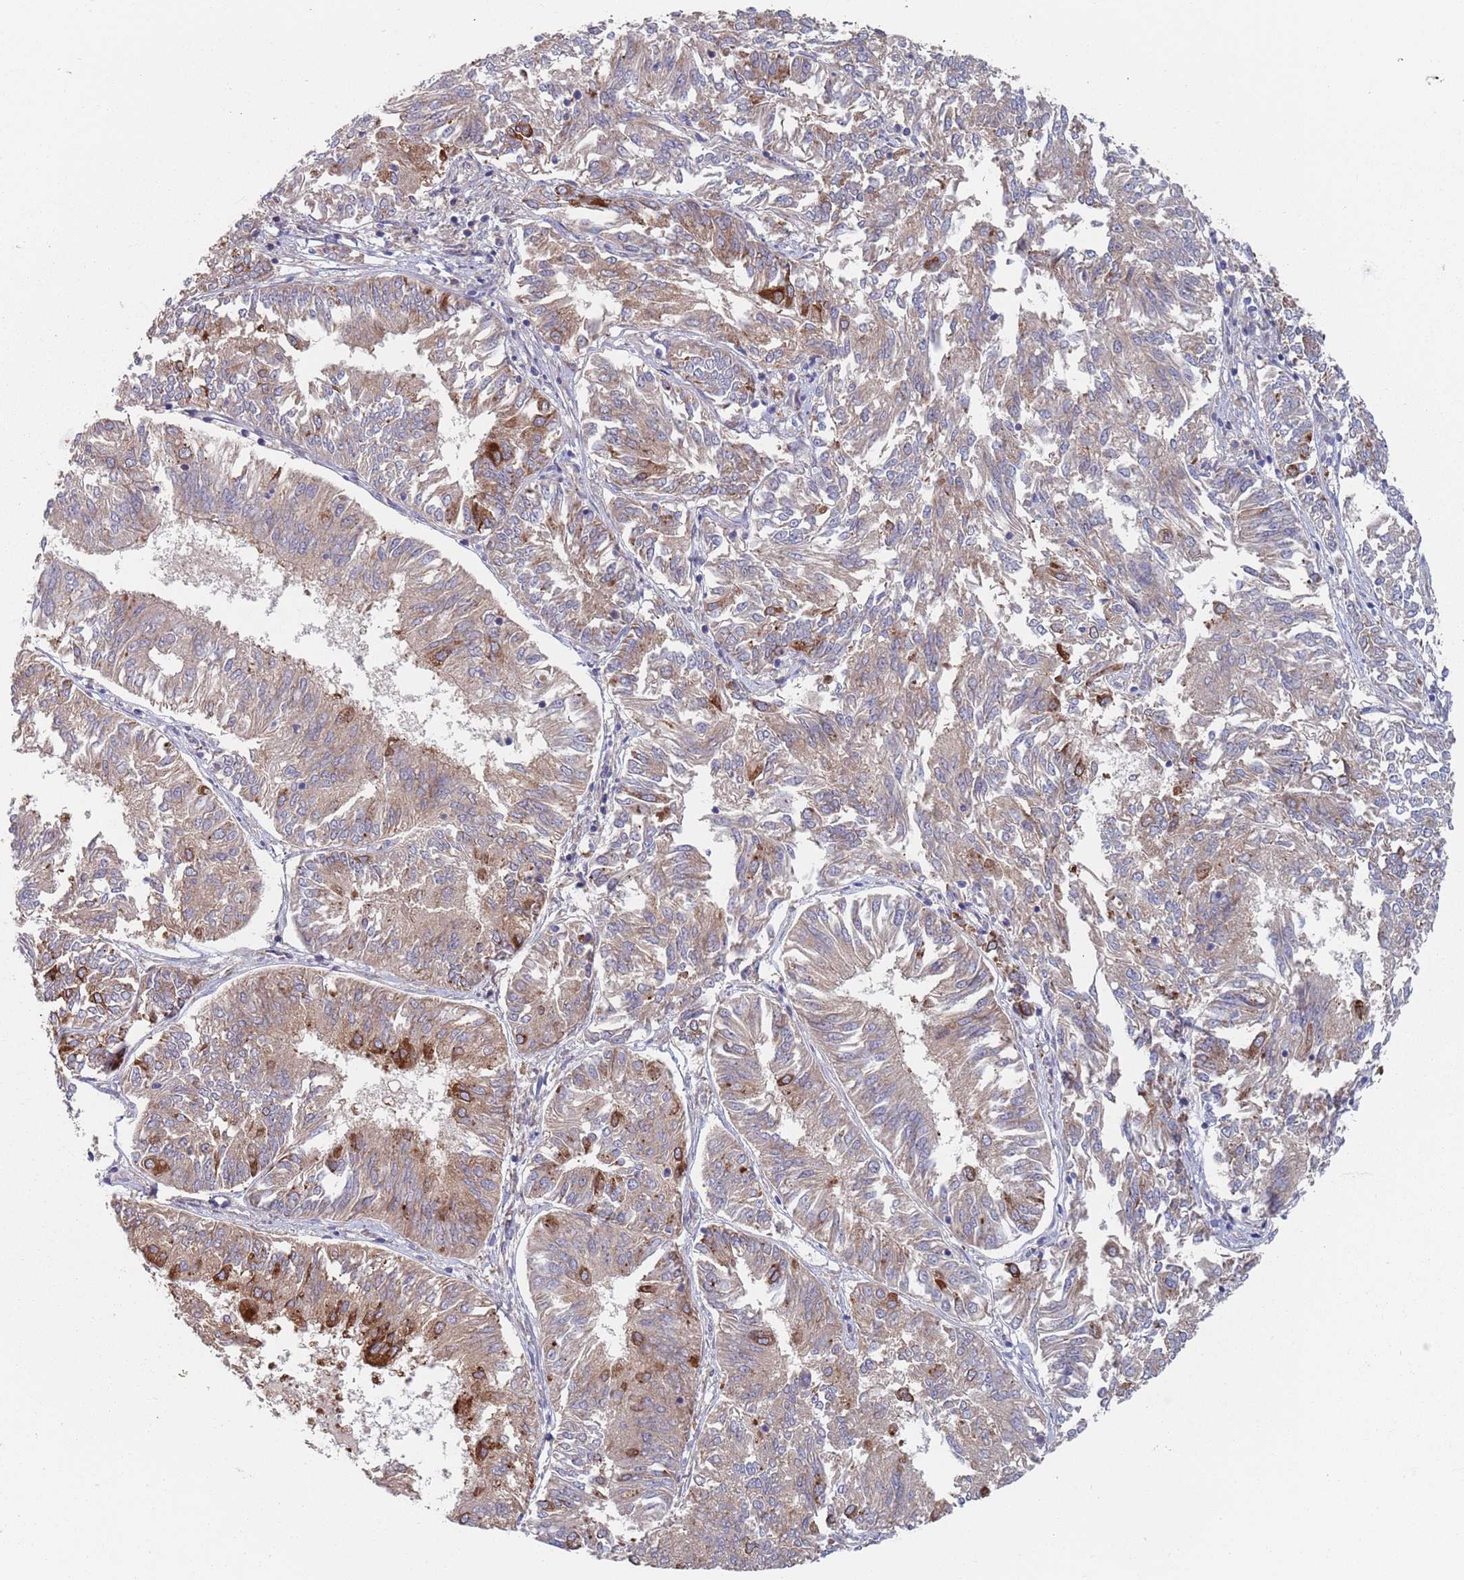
{"staining": {"intensity": "strong", "quantity": "<25%", "location": "cytoplasmic/membranous"}, "tissue": "endometrial cancer", "cell_type": "Tumor cells", "image_type": "cancer", "snomed": [{"axis": "morphology", "description": "Adenocarcinoma, NOS"}, {"axis": "topography", "description": "Endometrium"}], "caption": "Strong cytoplasmic/membranous expression is seen in about <25% of tumor cells in endometrial cancer (adenocarcinoma).", "gene": "ZNF140", "patient": {"sex": "female", "age": 58}}